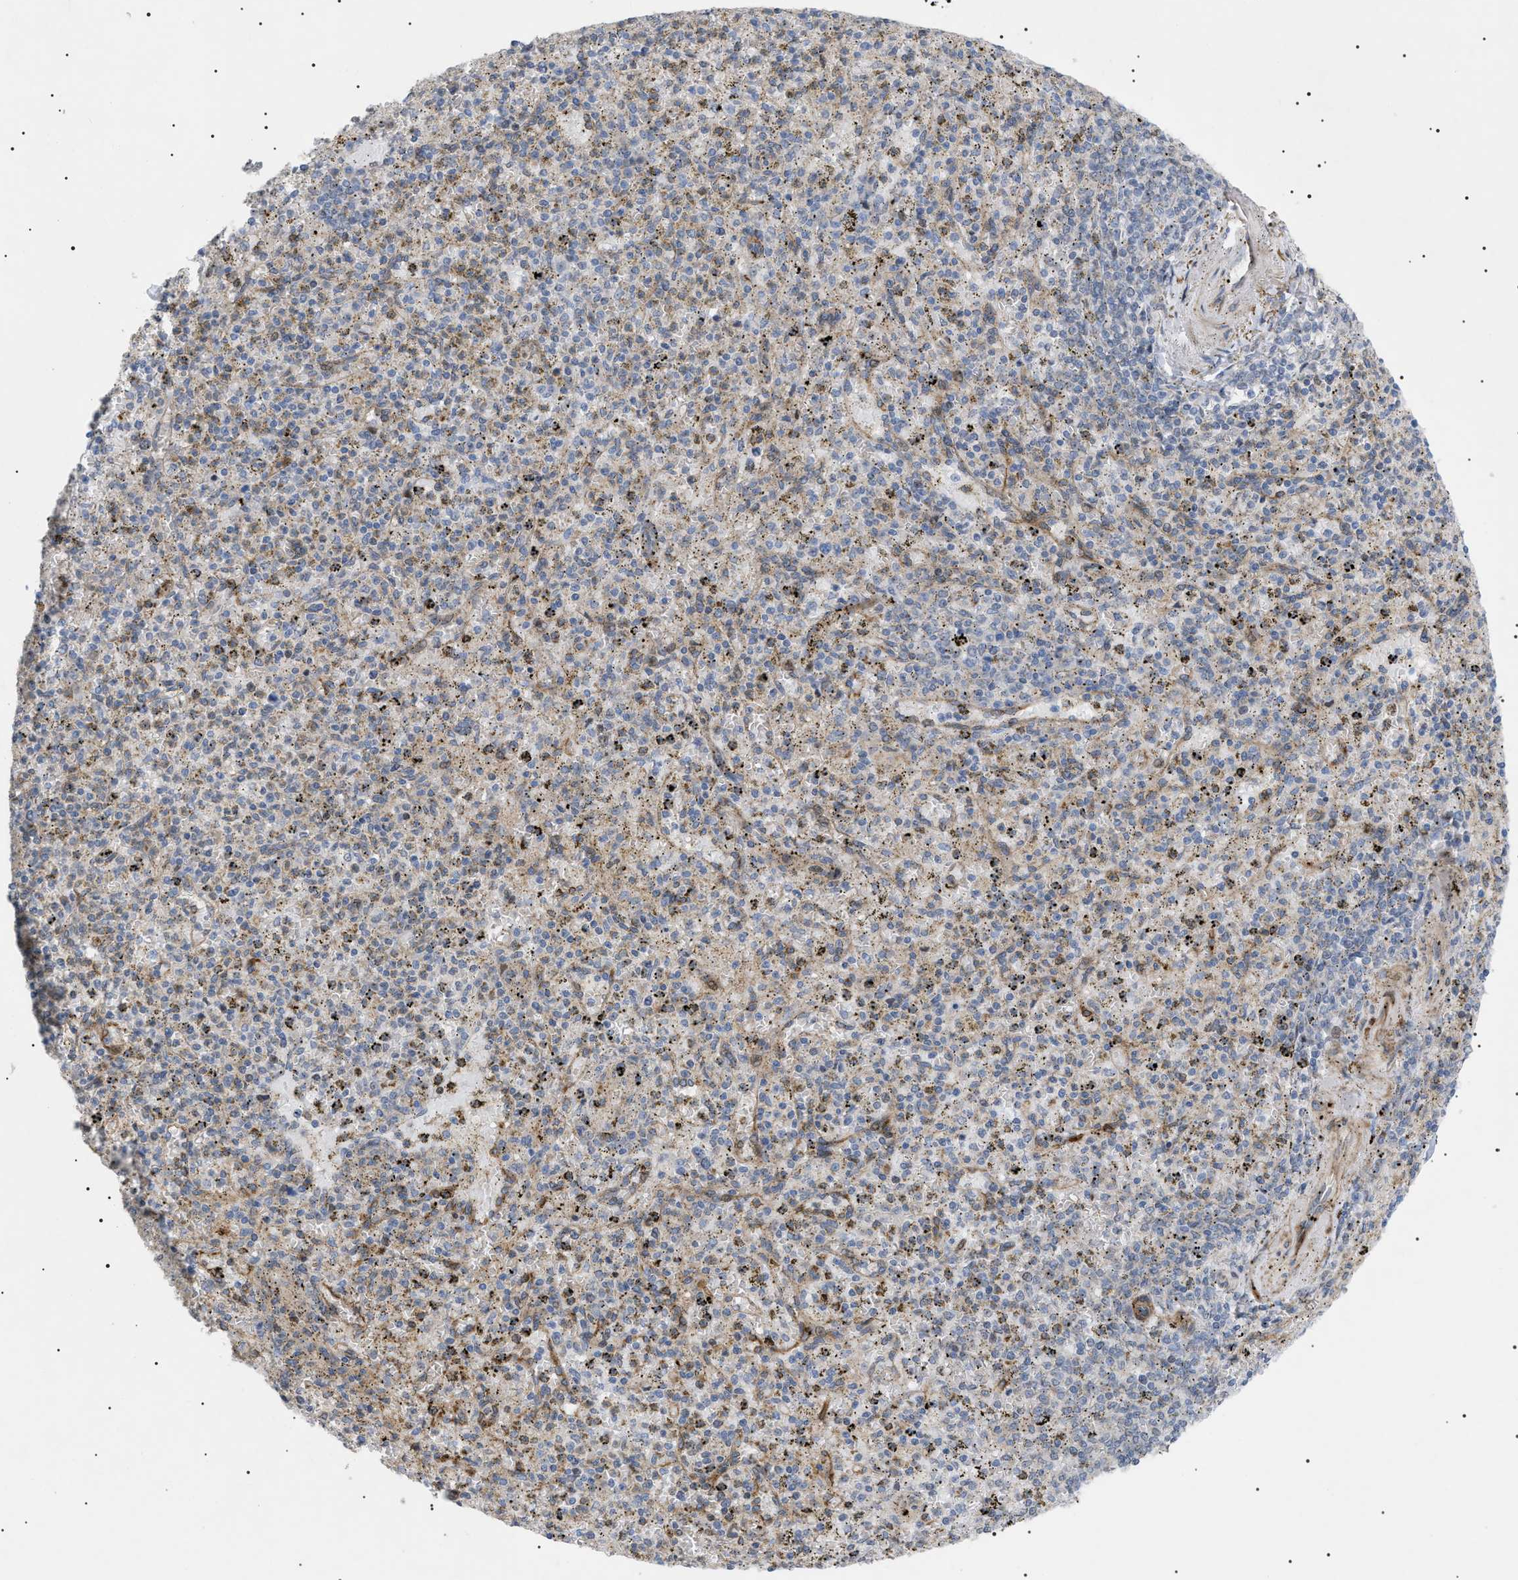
{"staining": {"intensity": "weak", "quantity": "<25%", "location": "cytoplasmic/membranous"}, "tissue": "spleen", "cell_type": "Cells in red pulp", "image_type": "normal", "snomed": [{"axis": "morphology", "description": "Normal tissue, NOS"}, {"axis": "topography", "description": "Spleen"}], "caption": "An image of spleen stained for a protein displays no brown staining in cells in red pulp. (Stains: DAB immunohistochemistry with hematoxylin counter stain, Microscopy: brightfield microscopy at high magnification).", "gene": "SFXN5", "patient": {"sex": "male", "age": 72}}